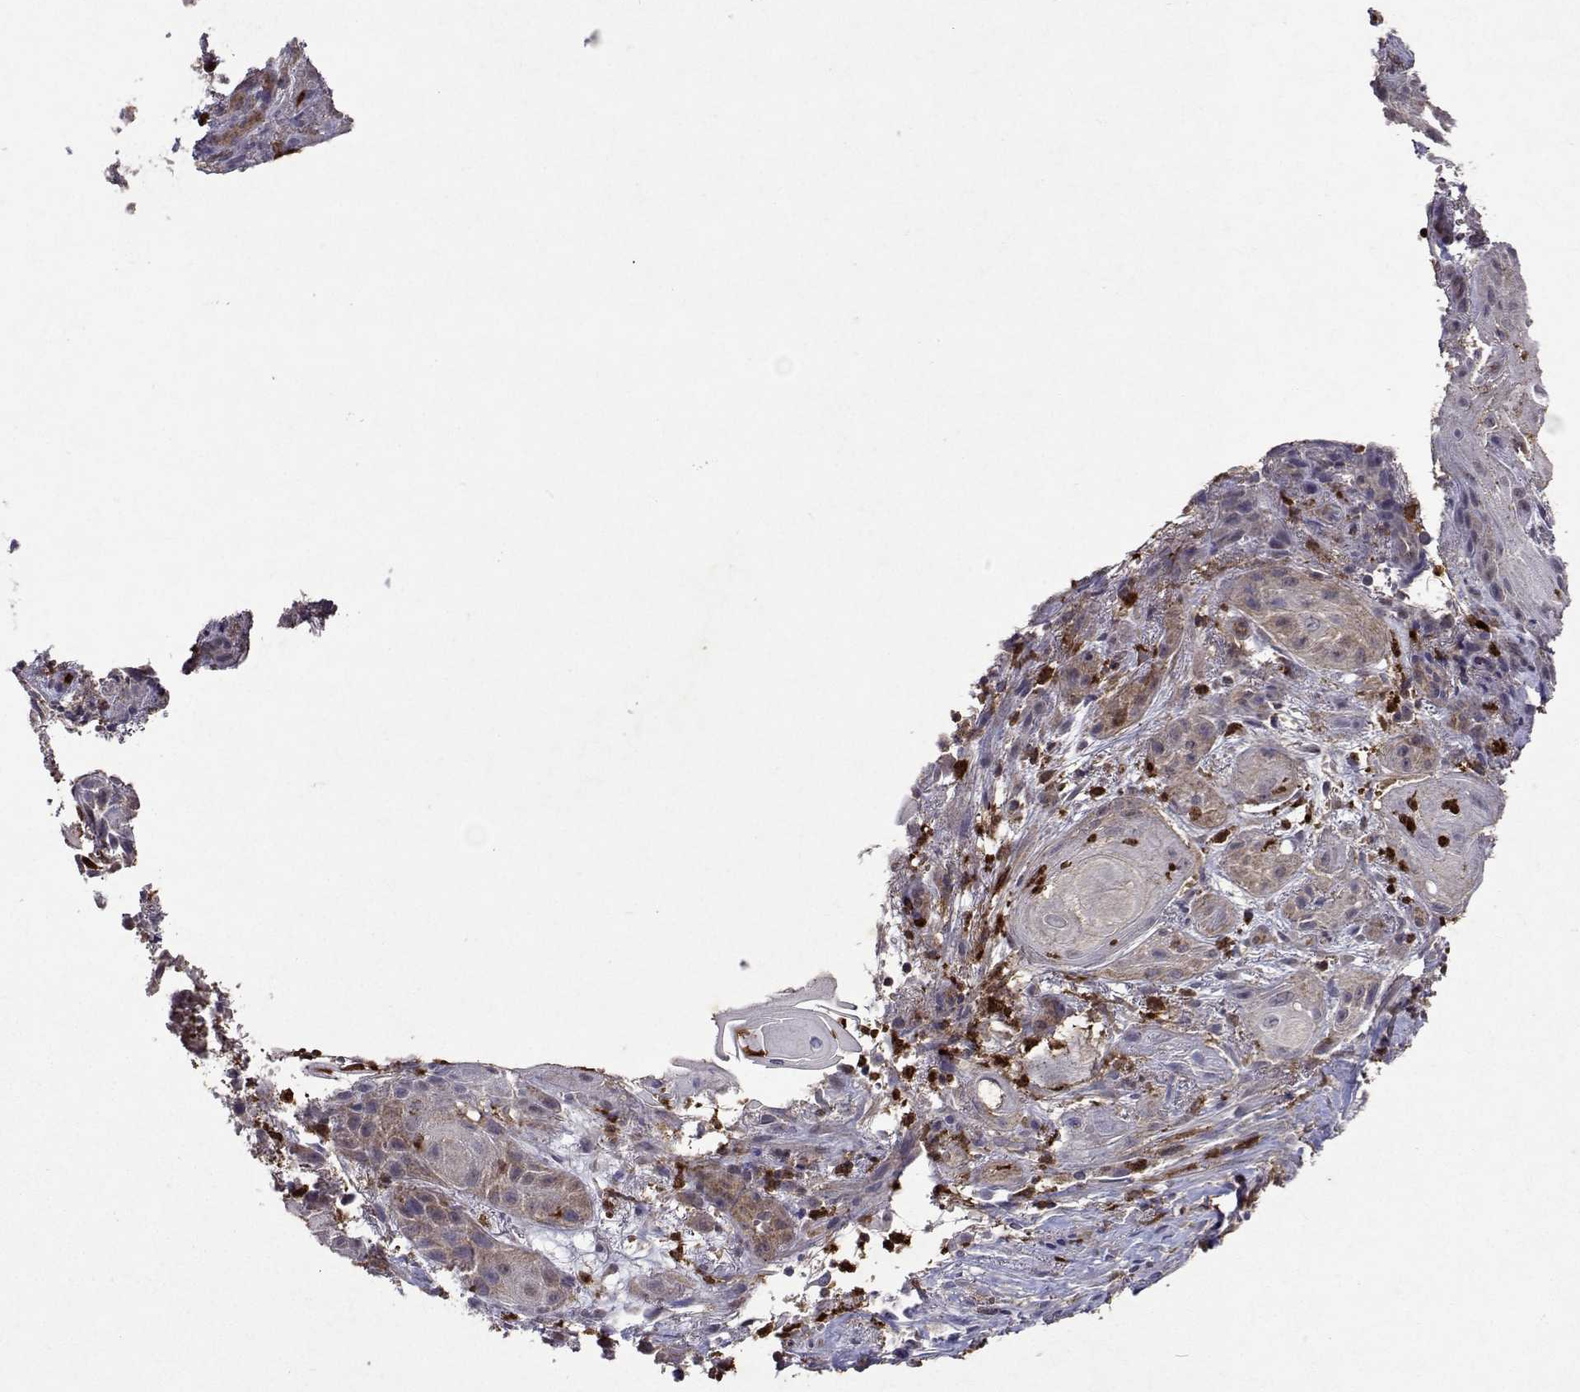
{"staining": {"intensity": "negative", "quantity": "none", "location": "none"}, "tissue": "skin cancer", "cell_type": "Tumor cells", "image_type": "cancer", "snomed": [{"axis": "morphology", "description": "Squamous cell carcinoma, NOS"}, {"axis": "topography", "description": "Skin"}], "caption": "This is an immunohistochemistry histopathology image of human squamous cell carcinoma (skin). There is no positivity in tumor cells.", "gene": "APAF1", "patient": {"sex": "male", "age": 62}}